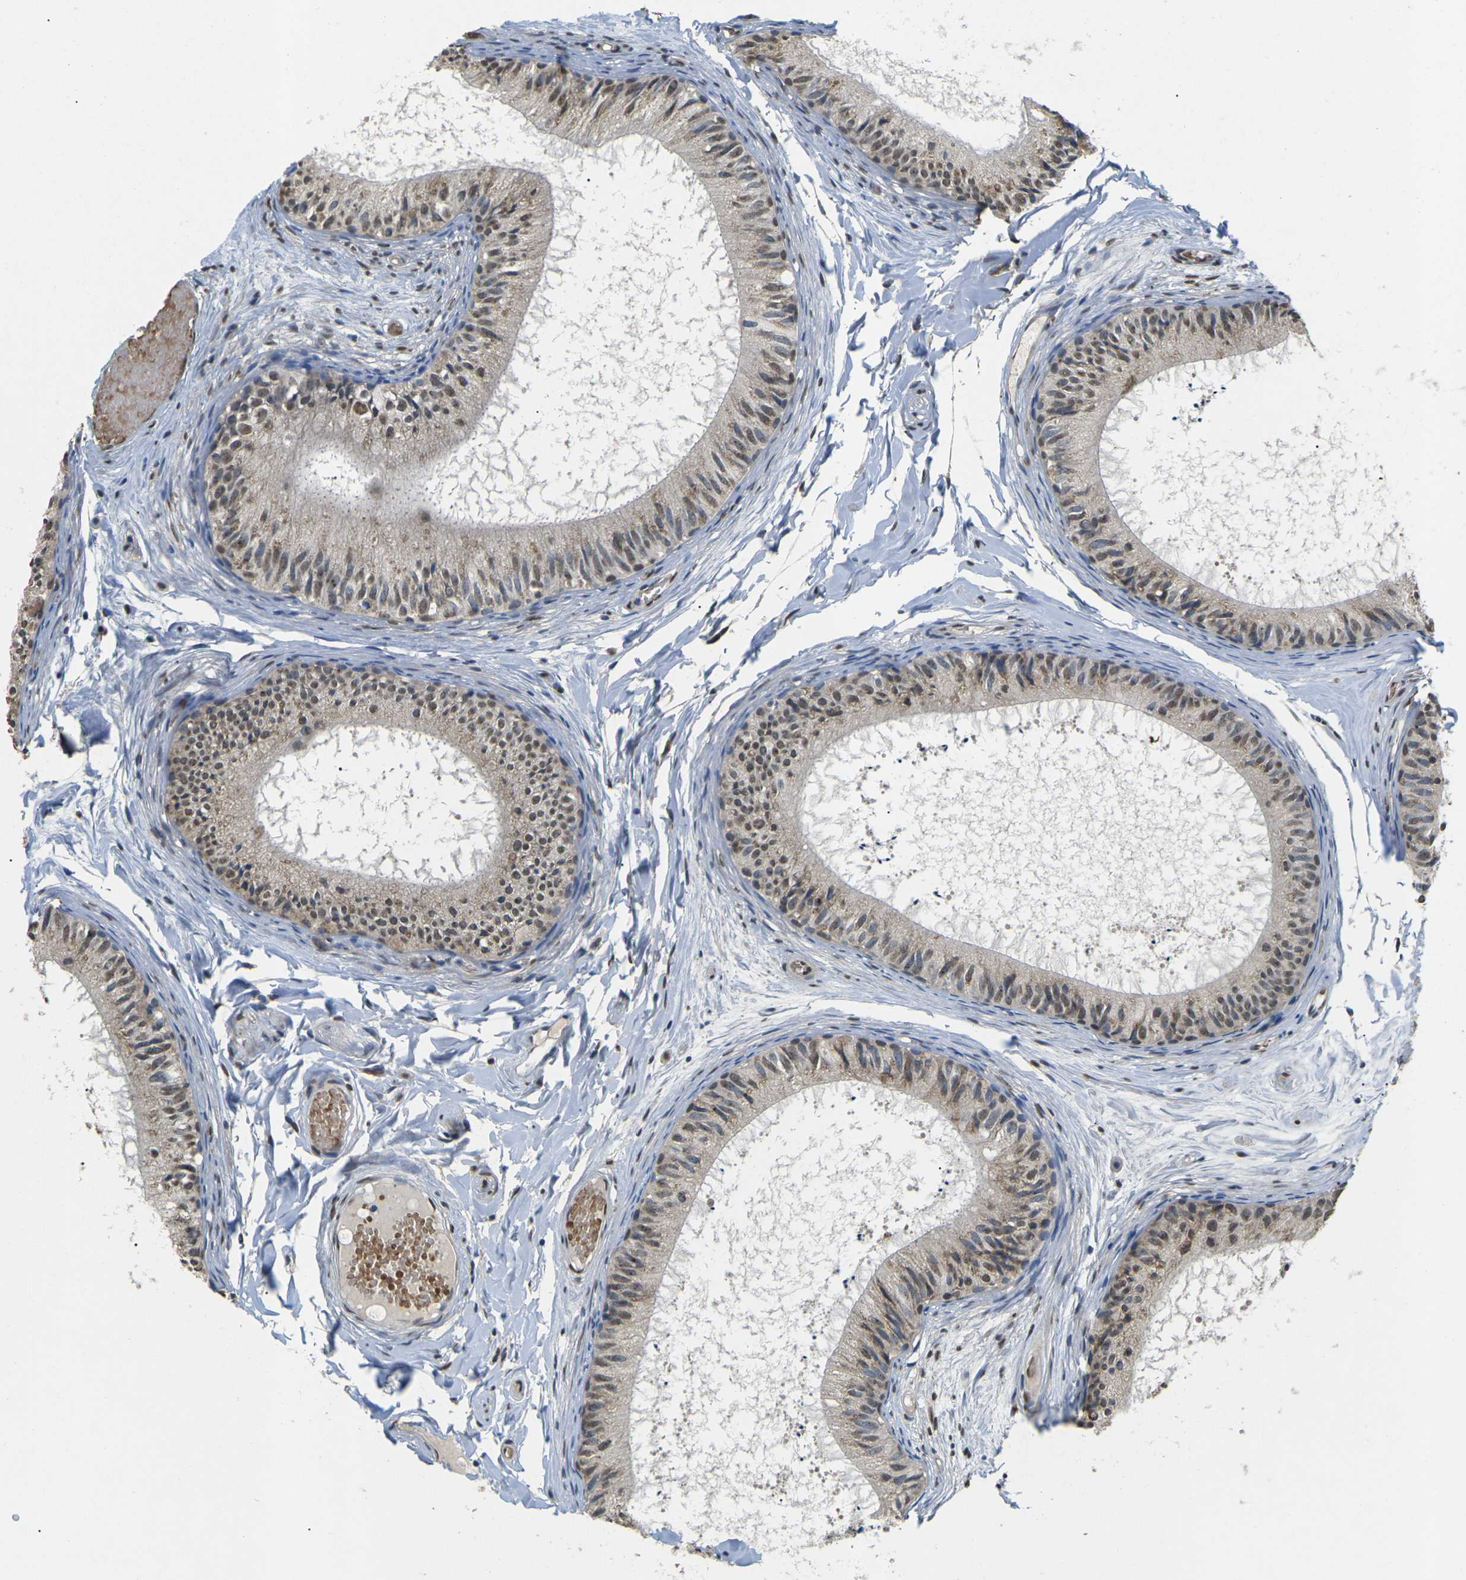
{"staining": {"intensity": "moderate", "quantity": "25%-75%", "location": "nuclear"}, "tissue": "epididymis", "cell_type": "Glandular cells", "image_type": "normal", "snomed": [{"axis": "morphology", "description": "Normal tissue, NOS"}, {"axis": "topography", "description": "Epididymis"}], "caption": "Immunohistochemical staining of benign human epididymis shows moderate nuclear protein positivity in approximately 25%-75% of glandular cells.", "gene": "ERBB4", "patient": {"sex": "male", "age": 46}}